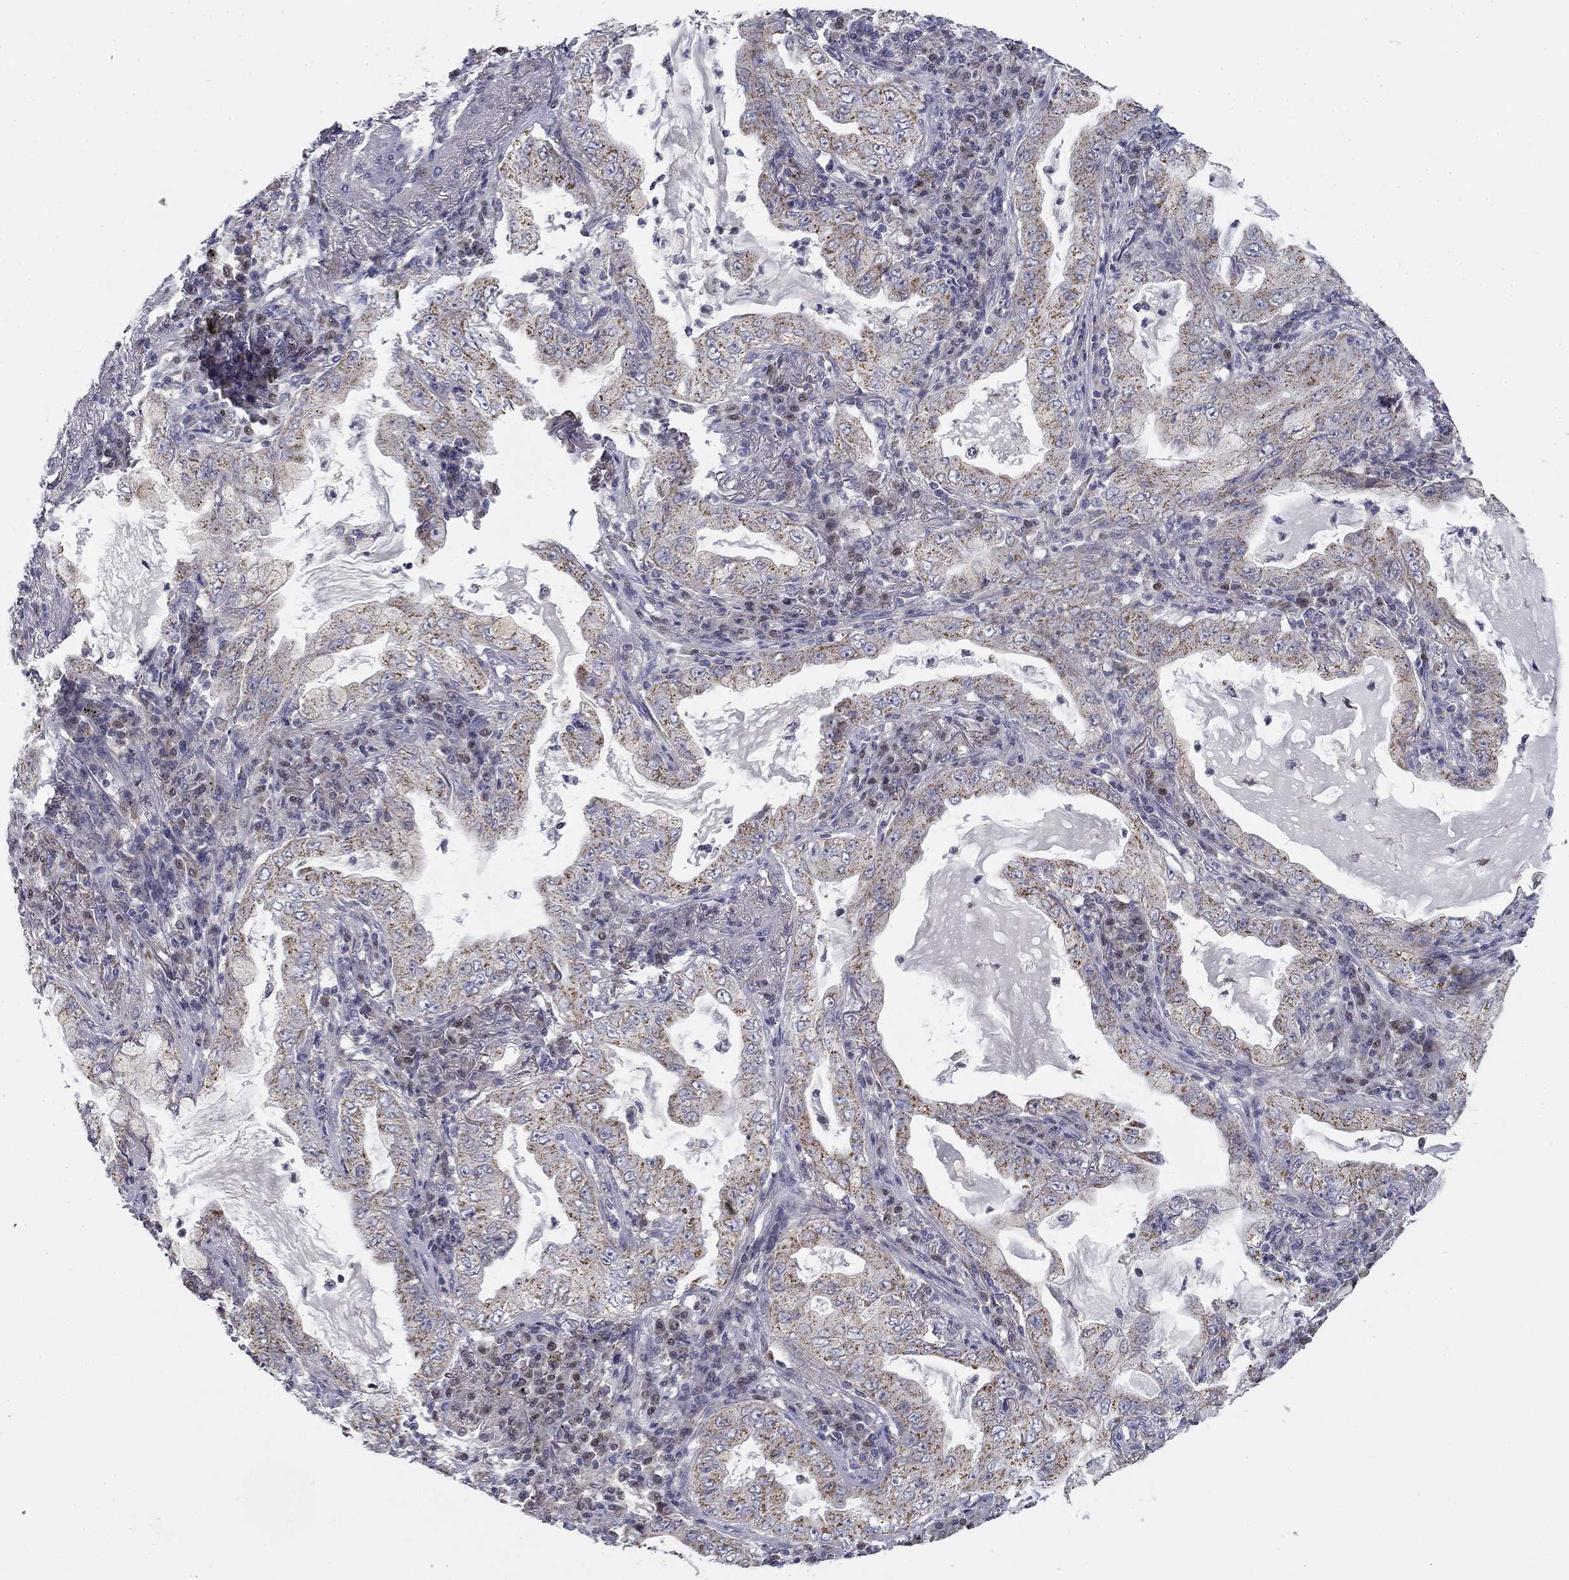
{"staining": {"intensity": "moderate", "quantity": "<25%", "location": "cytoplasmic/membranous"}, "tissue": "lung cancer", "cell_type": "Tumor cells", "image_type": "cancer", "snomed": [{"axis": "morphology", "description": "Adenocarcinoma, NOS"}, {"axis": "topography", "description": "Lung"}], "caption": "Brown immunohistochemical staining in lung cancer exhibits moderate cytoplasmic/membranous staining in approximately <25% of tumor cells.", "gene": "SLC2A9", "patient": {"sex": "female", "age": 73}}